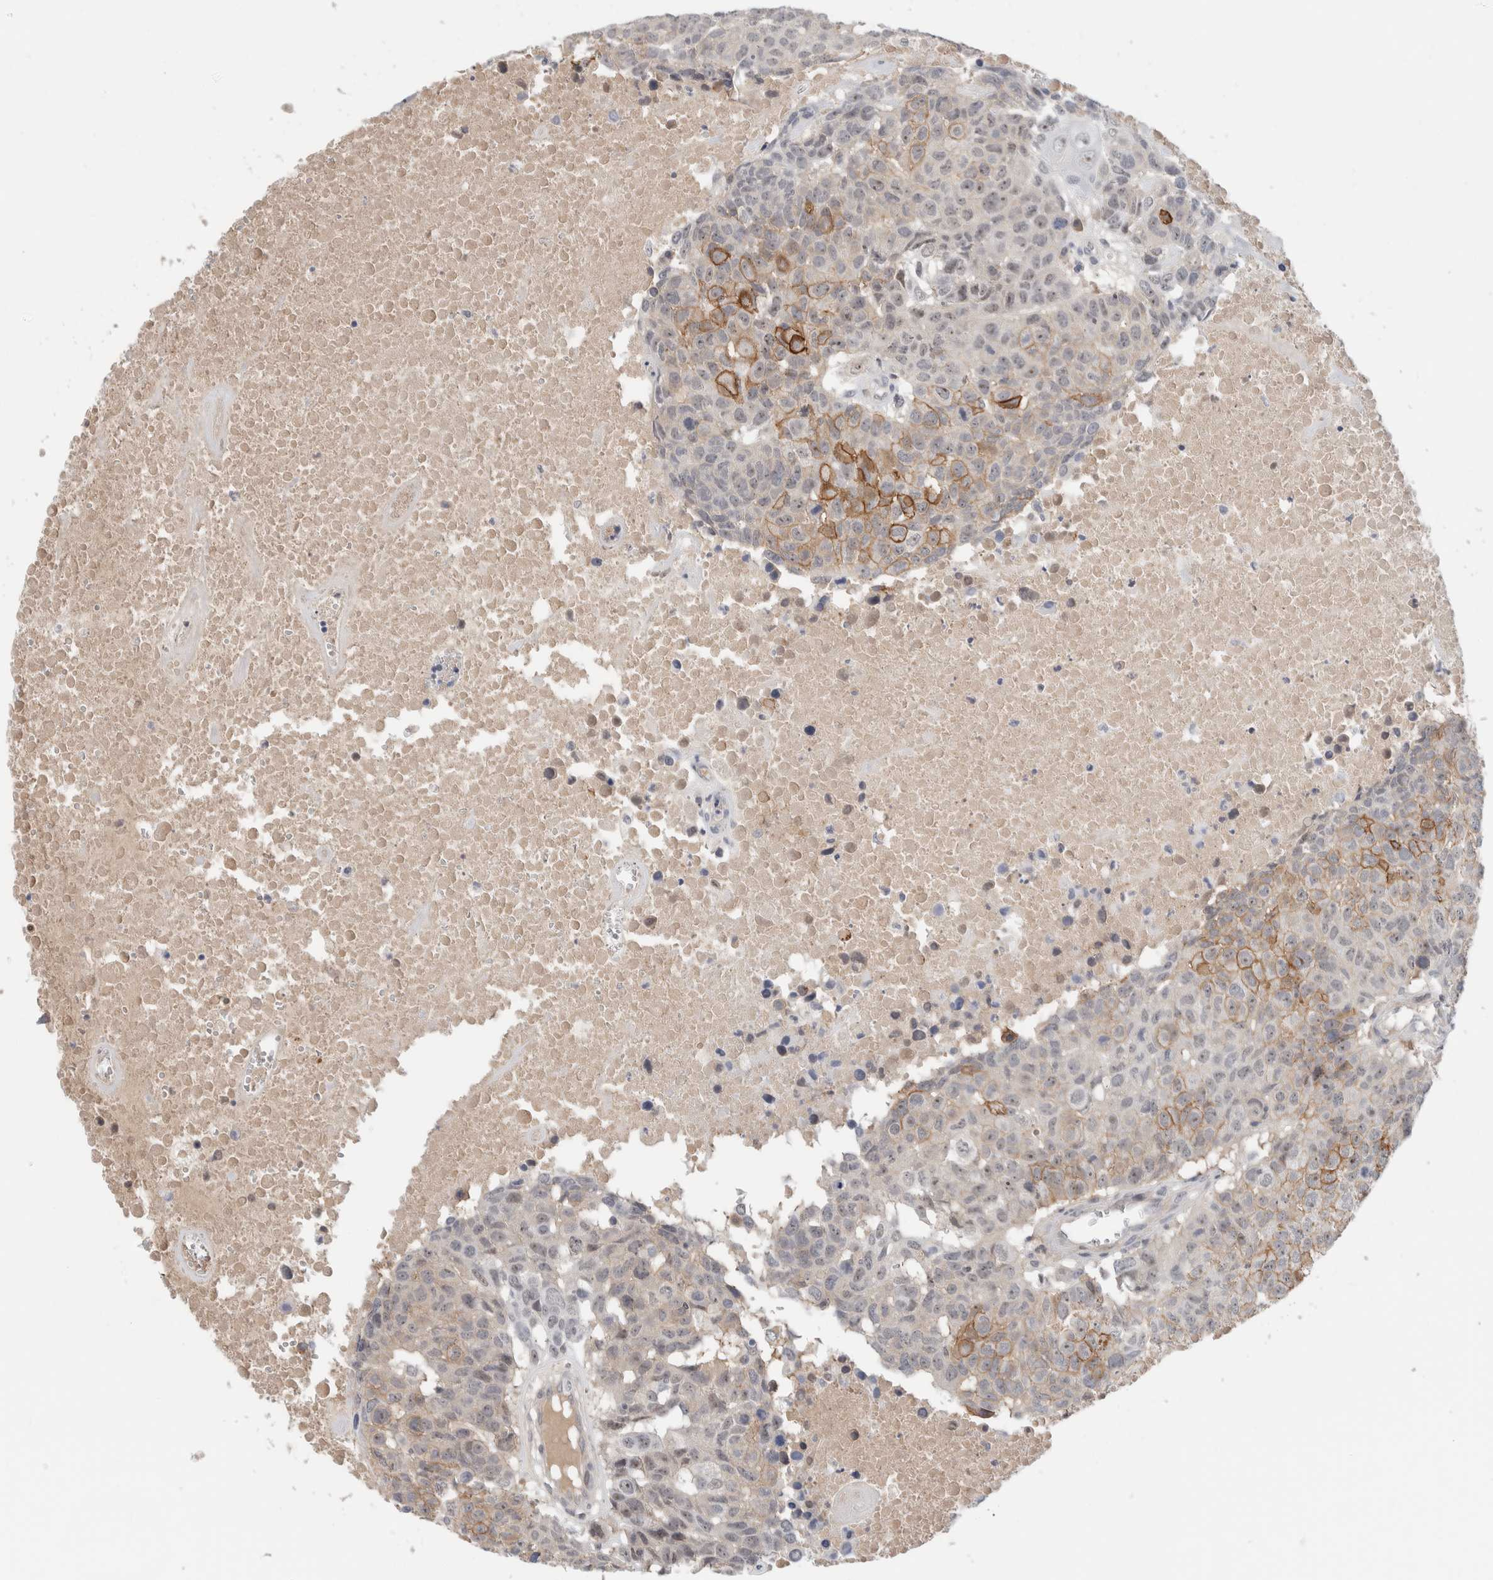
{"staining": {"intensity": "strong", "quantity": "<25%", "location": "cytoplasmic/membranous"}, "tissue": "head and neck cancer", "cell_type": "Tumor cells", "image_type": "cancer", "snomed": [{"axis": "morphology", "description": "Squamous cell carcinoma, NOS"}, {"axis": "topography", "description": "Head-Neck"}], "caption": "Immunohistochemistry (IHC) staining of head and neck squamous cell carcinoma, which displays medium levels of strong cytoplasmic/membranous staining in approximately <25% of tumor cells indicating strong cytoplasmic/membranous protein expression. The staining was performed using DAB (brown) for protein detection and nuclei were counterstained in hematoxylin (blue).", "gene": "HCN3", "patient": {"sex": "male", "age": 66}}